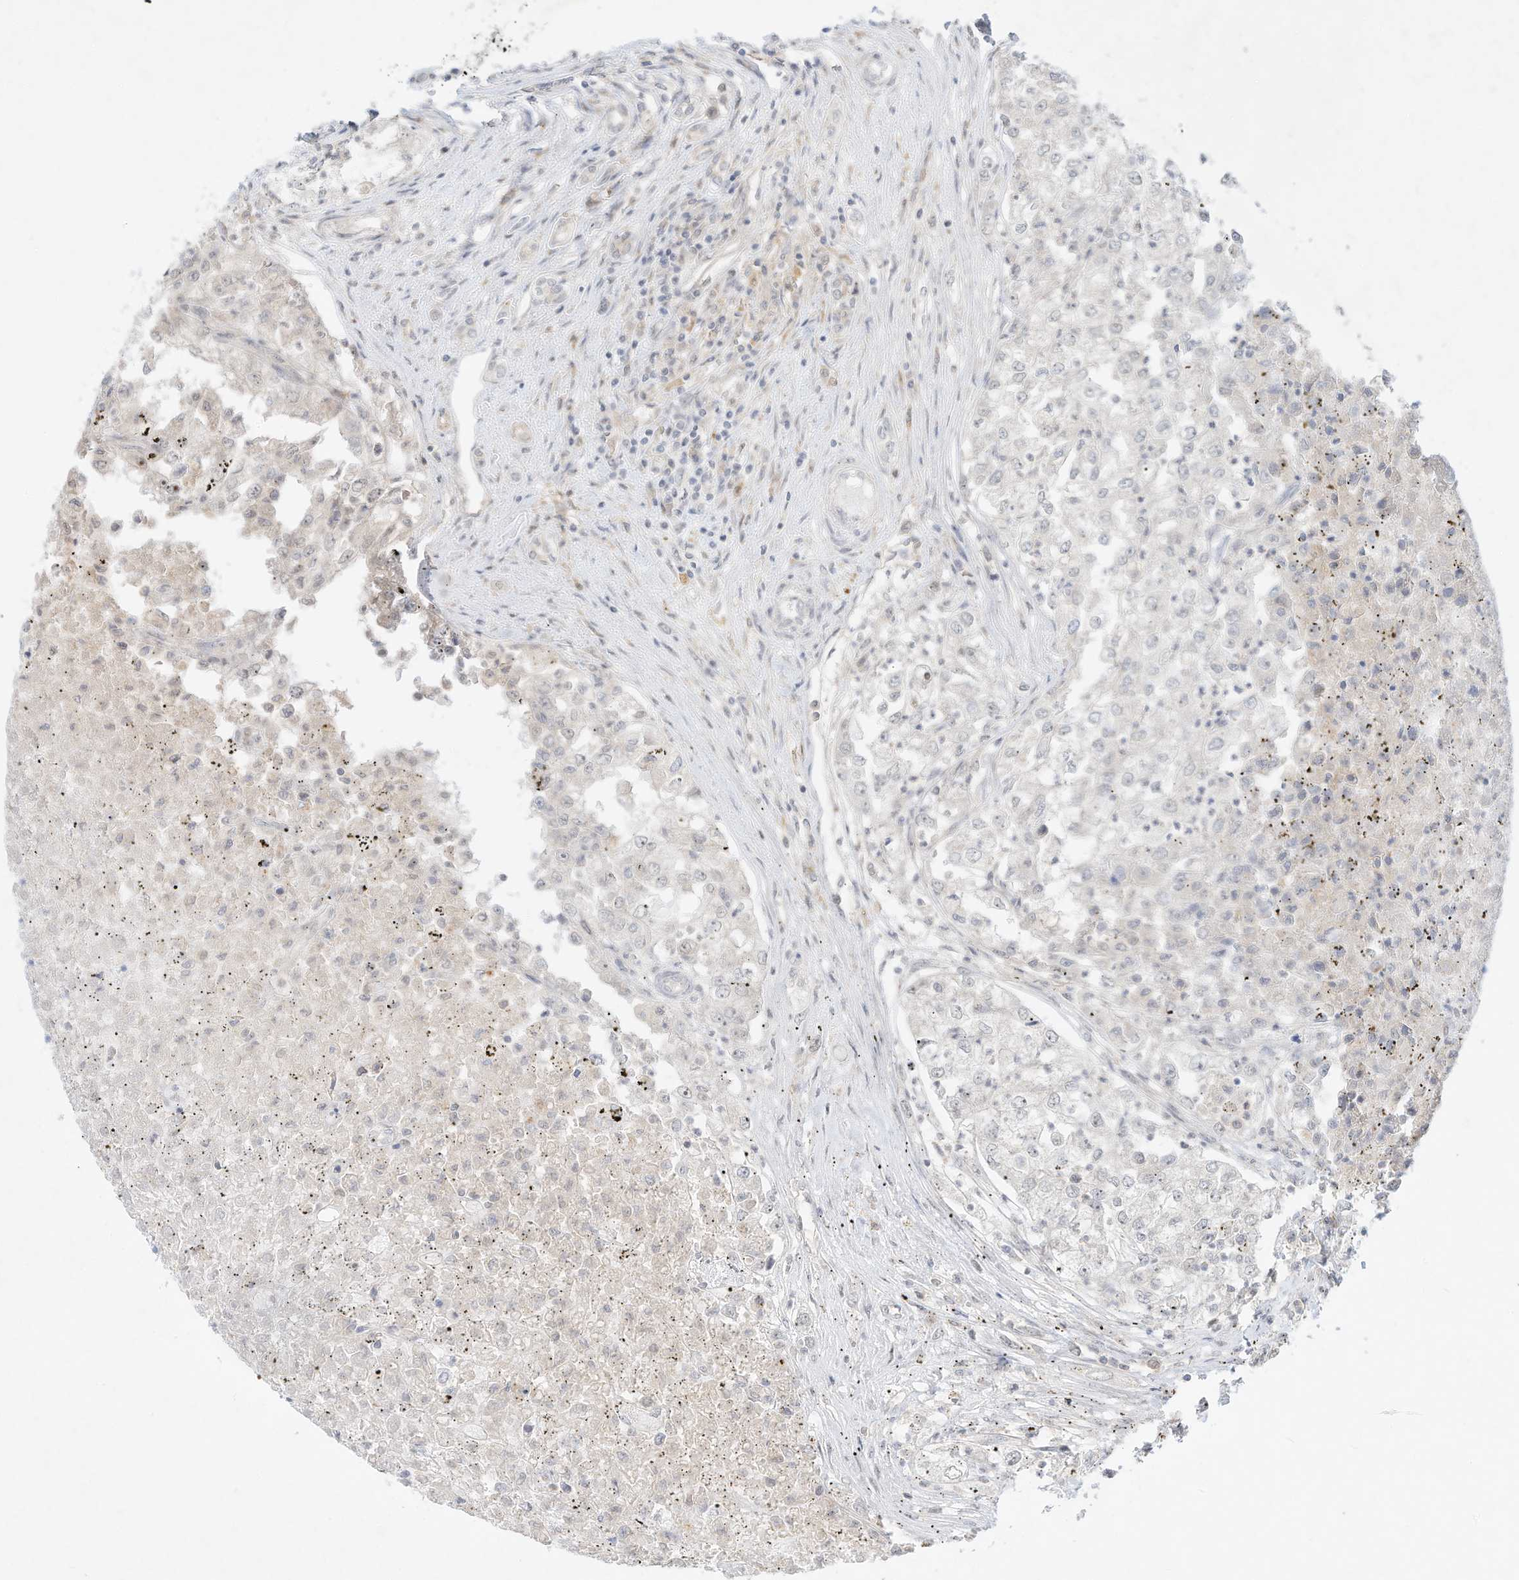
{"staining": {"intensity": "negative", "quantity": "none", "location": "none"}, "tissue": "renal cancer", "cell_type": "Tumor cells", "image_type": "cancer", "snomed": [{"axis": "morphology", "description": "Adenocarcinoma, NOS"}, {"axis": "topography", "description": "Kidney"}], "caption": "Adenocarcinoma (renal) was stained to show a protein in brown. There is no significant positivity in tumor cells.", "gene": "PAK6", "patient": {"sex": "female", "age": 54}}